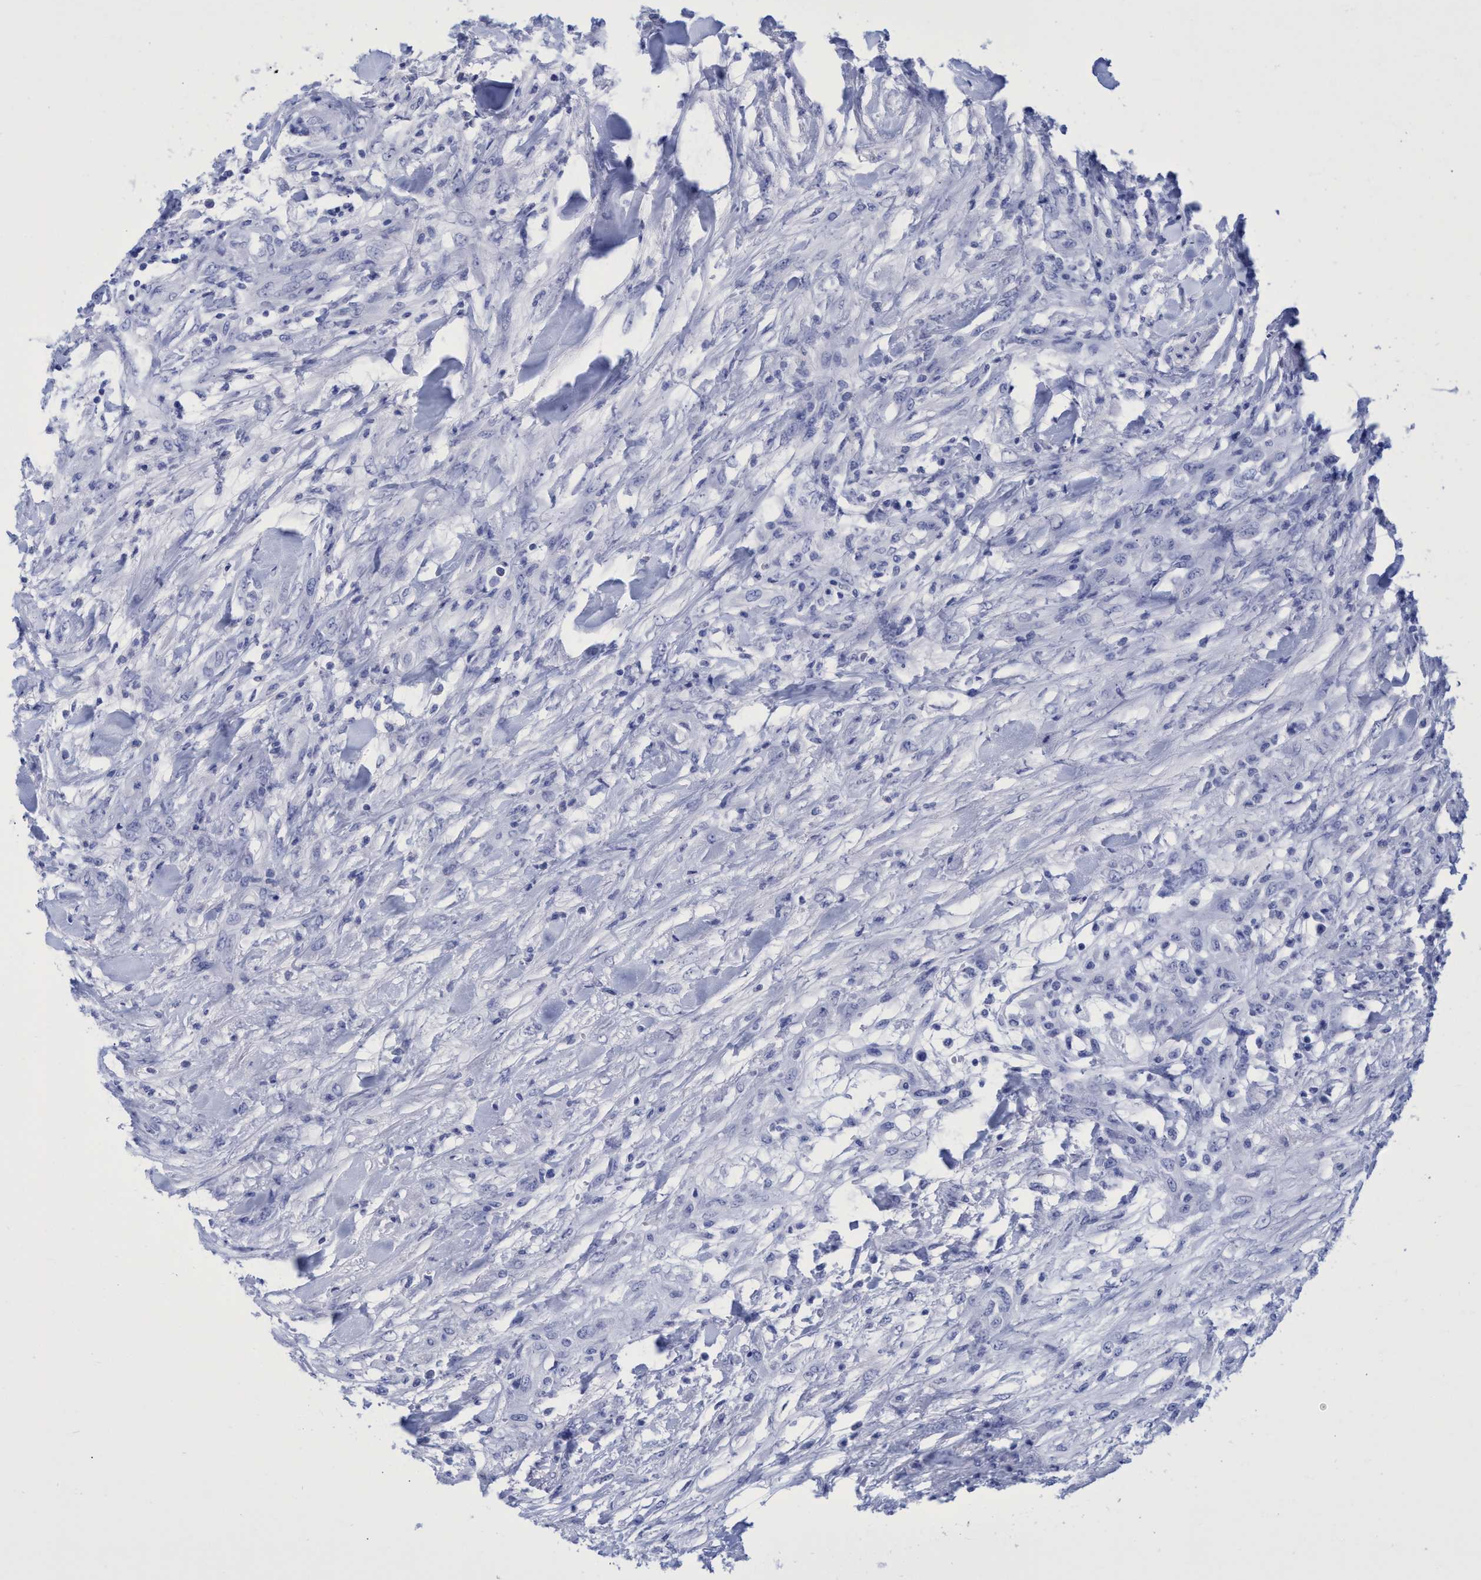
{"staining": {"intensity": "negative", "quantity": "none", "location": "none"}, "tissue": "testis cancer", "cell_type": "Tumor cells", "image_type": "cancer", "snomed": [{"axis": "morphology", "description": "Seminoma, NOS"}, {"axis": "topography", "description": "Testis"}], "caption": "Tumor cells show no significant staining in testis cancer.", "gene": "INSL6", "patient": {"sex": "male", "age": 59}}